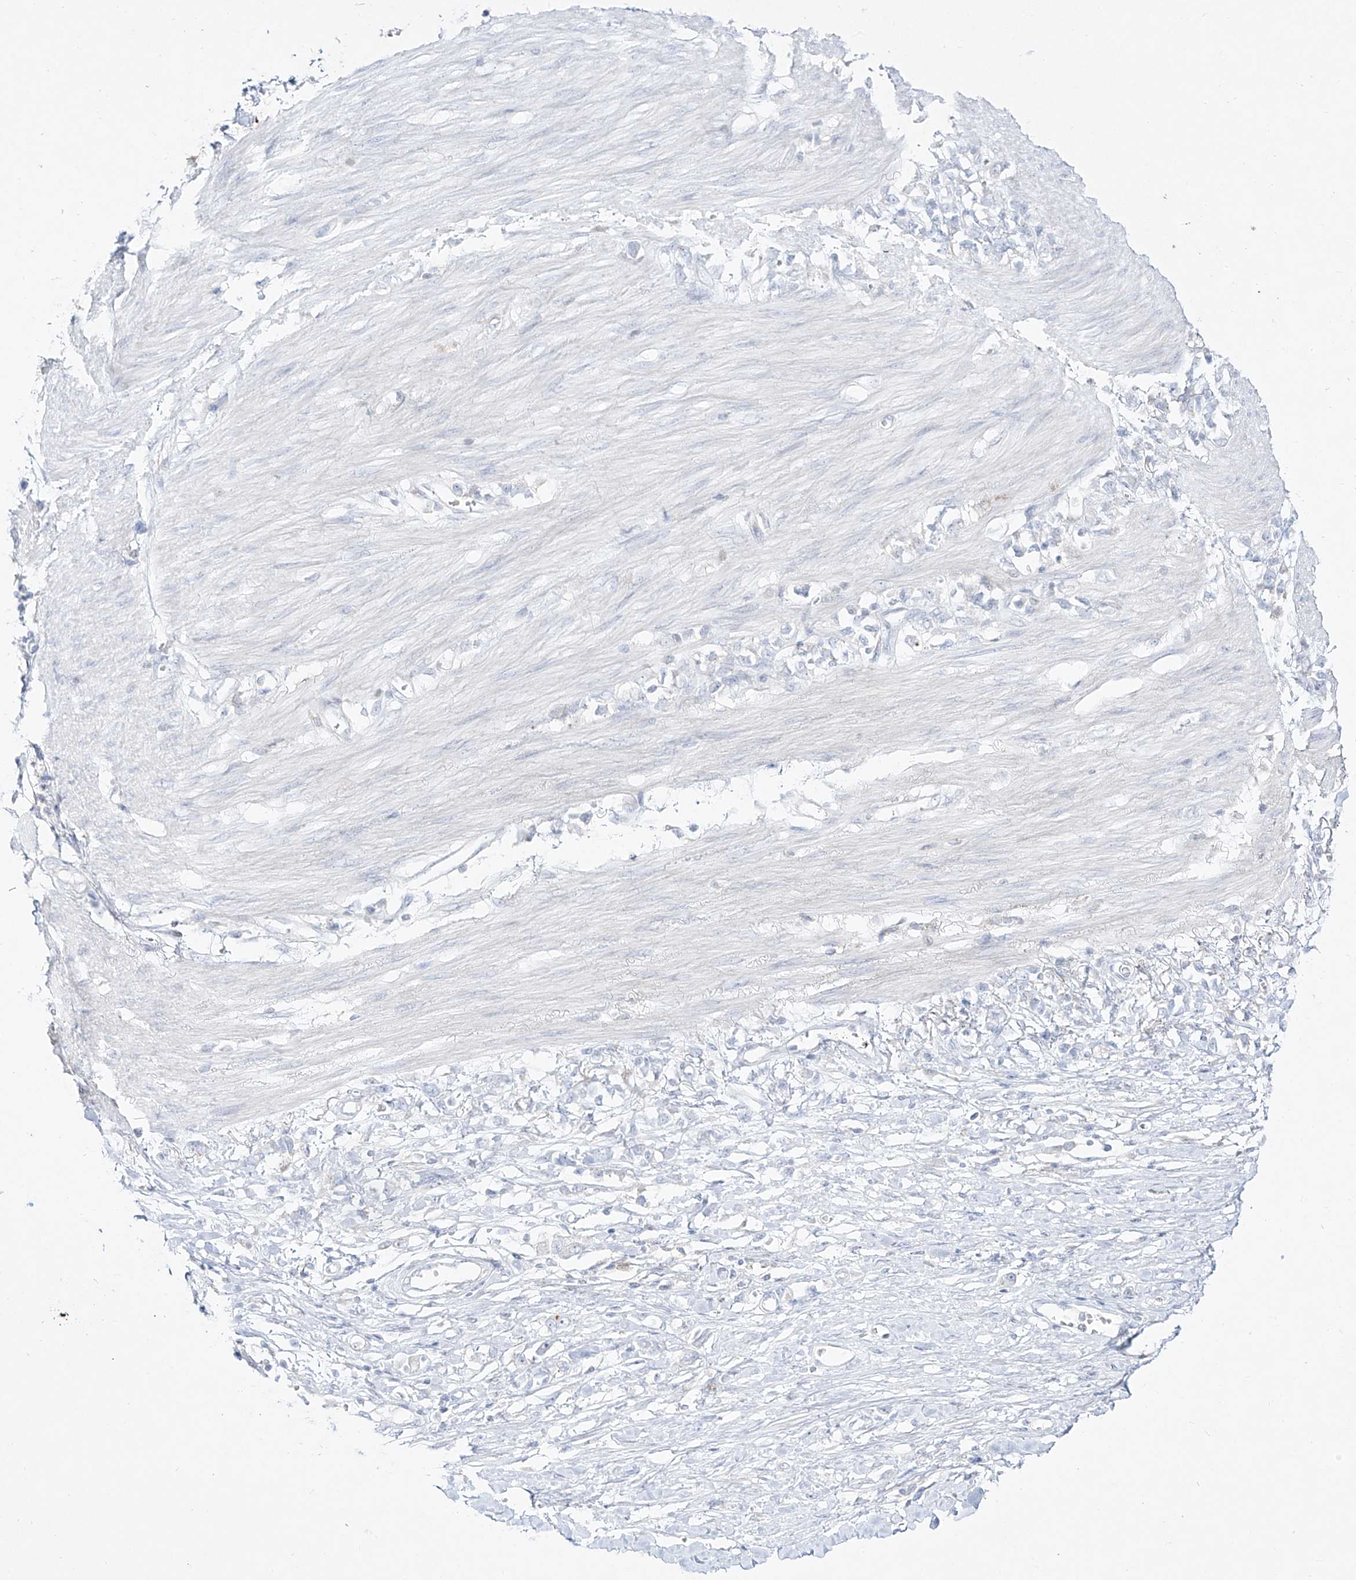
{"staining": {"intensity": "negative", "quantity": "none", "location": "none"}, "tissue": "stomach cancer", "cell_type": "Tumor cells", "image_type": "cancer", "snomed": [{"axis": "morphology", "description": "Adenocarcinoma, NOS"}, {"axis": "topography", "description": "Stomach"}], "caption": "IHC micrograph of human stomach cancer (adenocarcinoma) stained for a protein (brown), which displays no expression in tumor cells. (DAB (3,3'-diaminobenzidine) immunohistochemistry (IHC) visualized using brightfield microscopy, high magnification).", "gene": "DMKN", "patient": {"sex": "female", "age": 76}}